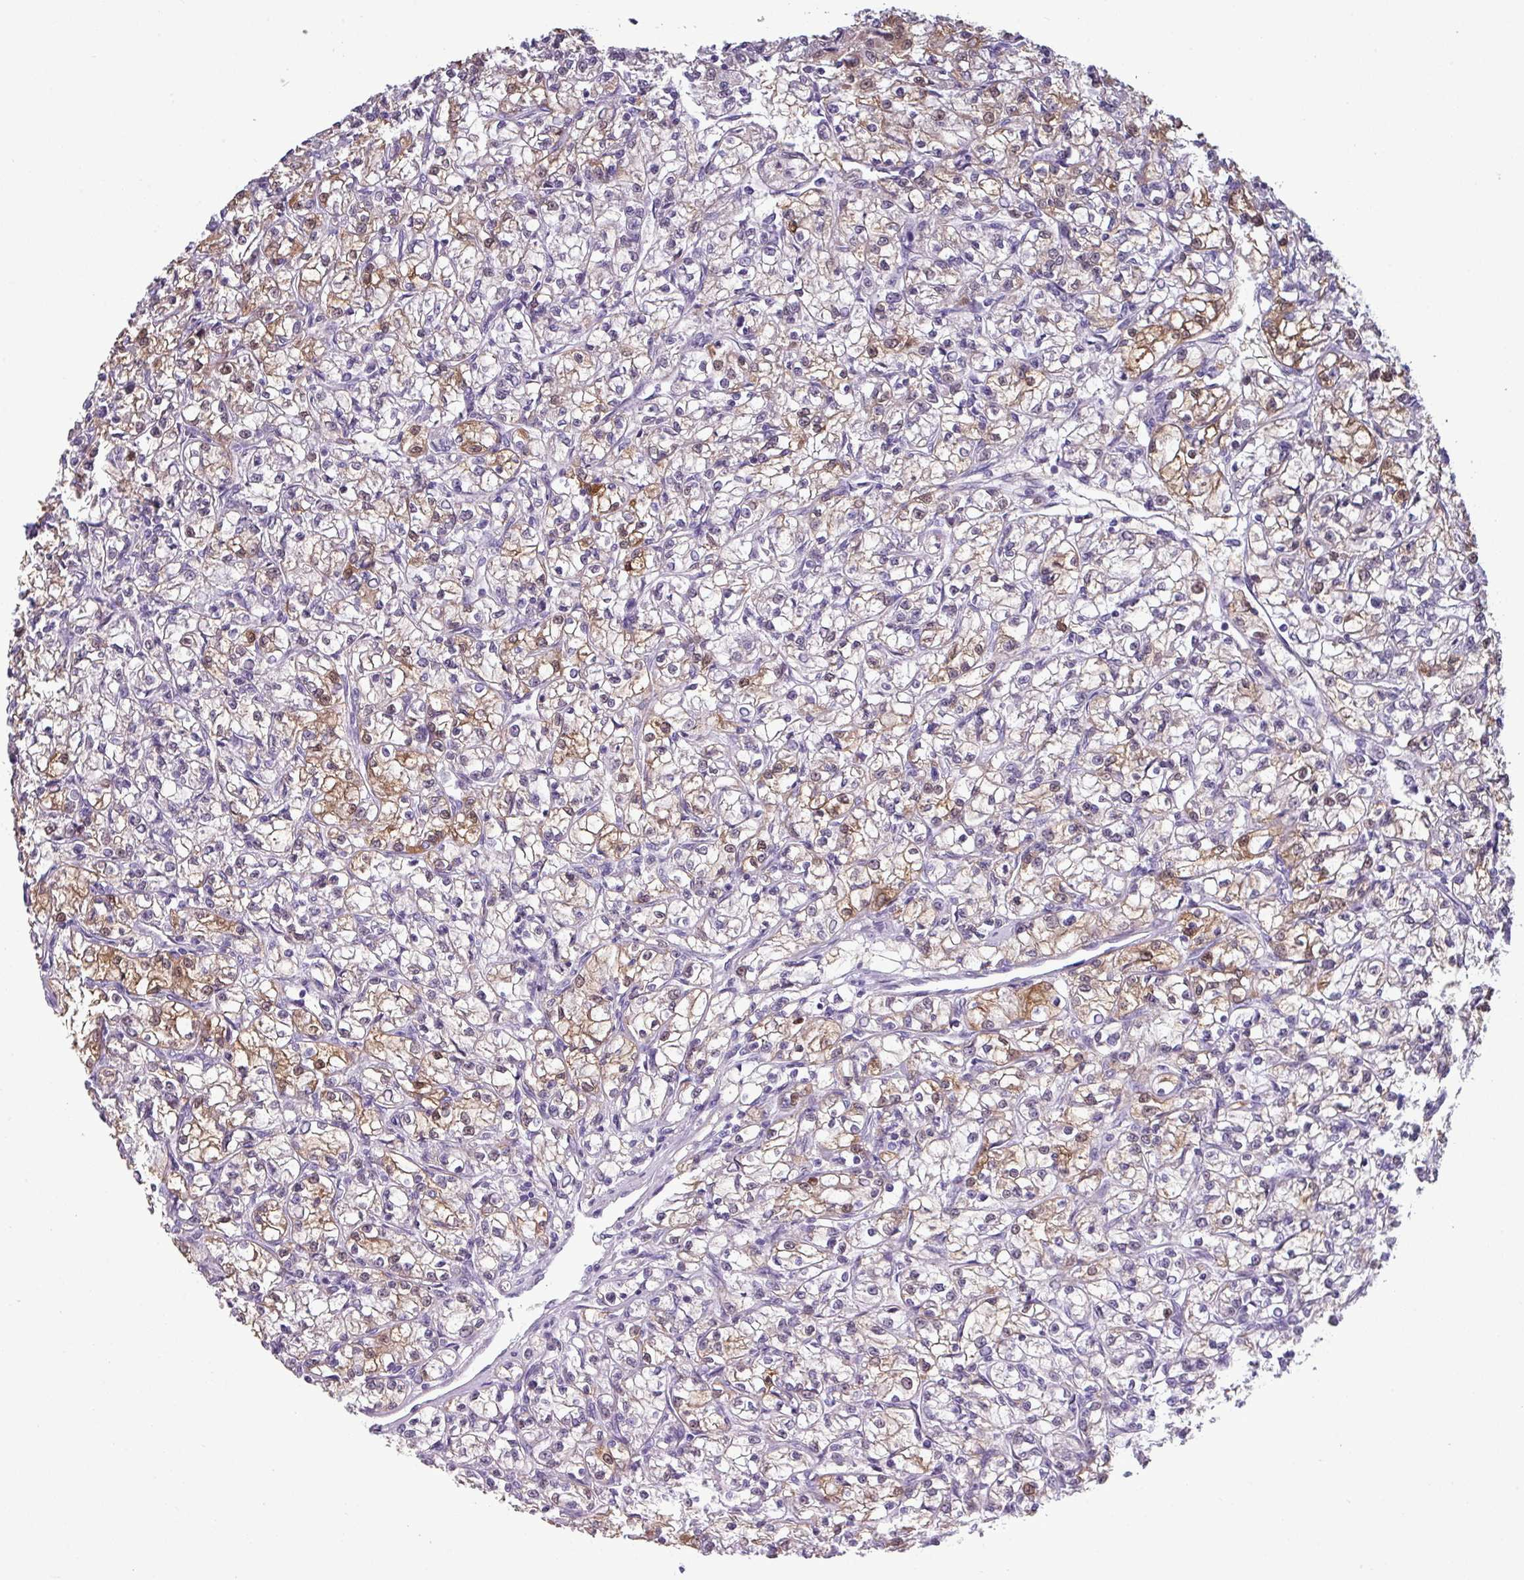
{"staining": {"intensity": "moderate", "quantity": "25%-75%", "location": "cytoplasmic/membranous,nuclear"}, "tissue": "renal cancer", "cell_type": "Tumor cells", "image_type": "cancer", "snomed": [{"axis": "morphology", "description": "Adenocarcinoma, NOS"}, {"axis": "topography", "description": "Kidney"}], "caption": "Protein expression analysis of human renal cancer (adenocarcinoma) reveals moderate cytoplasmic/membranous and nuclear staining in approximately 25%-75% of tumor cells. (DAB IHC, brown staining for protein, blue staining for nuclei).", "gene": "SRGAP1", "patient": {"sex": "female", "age": 59}}